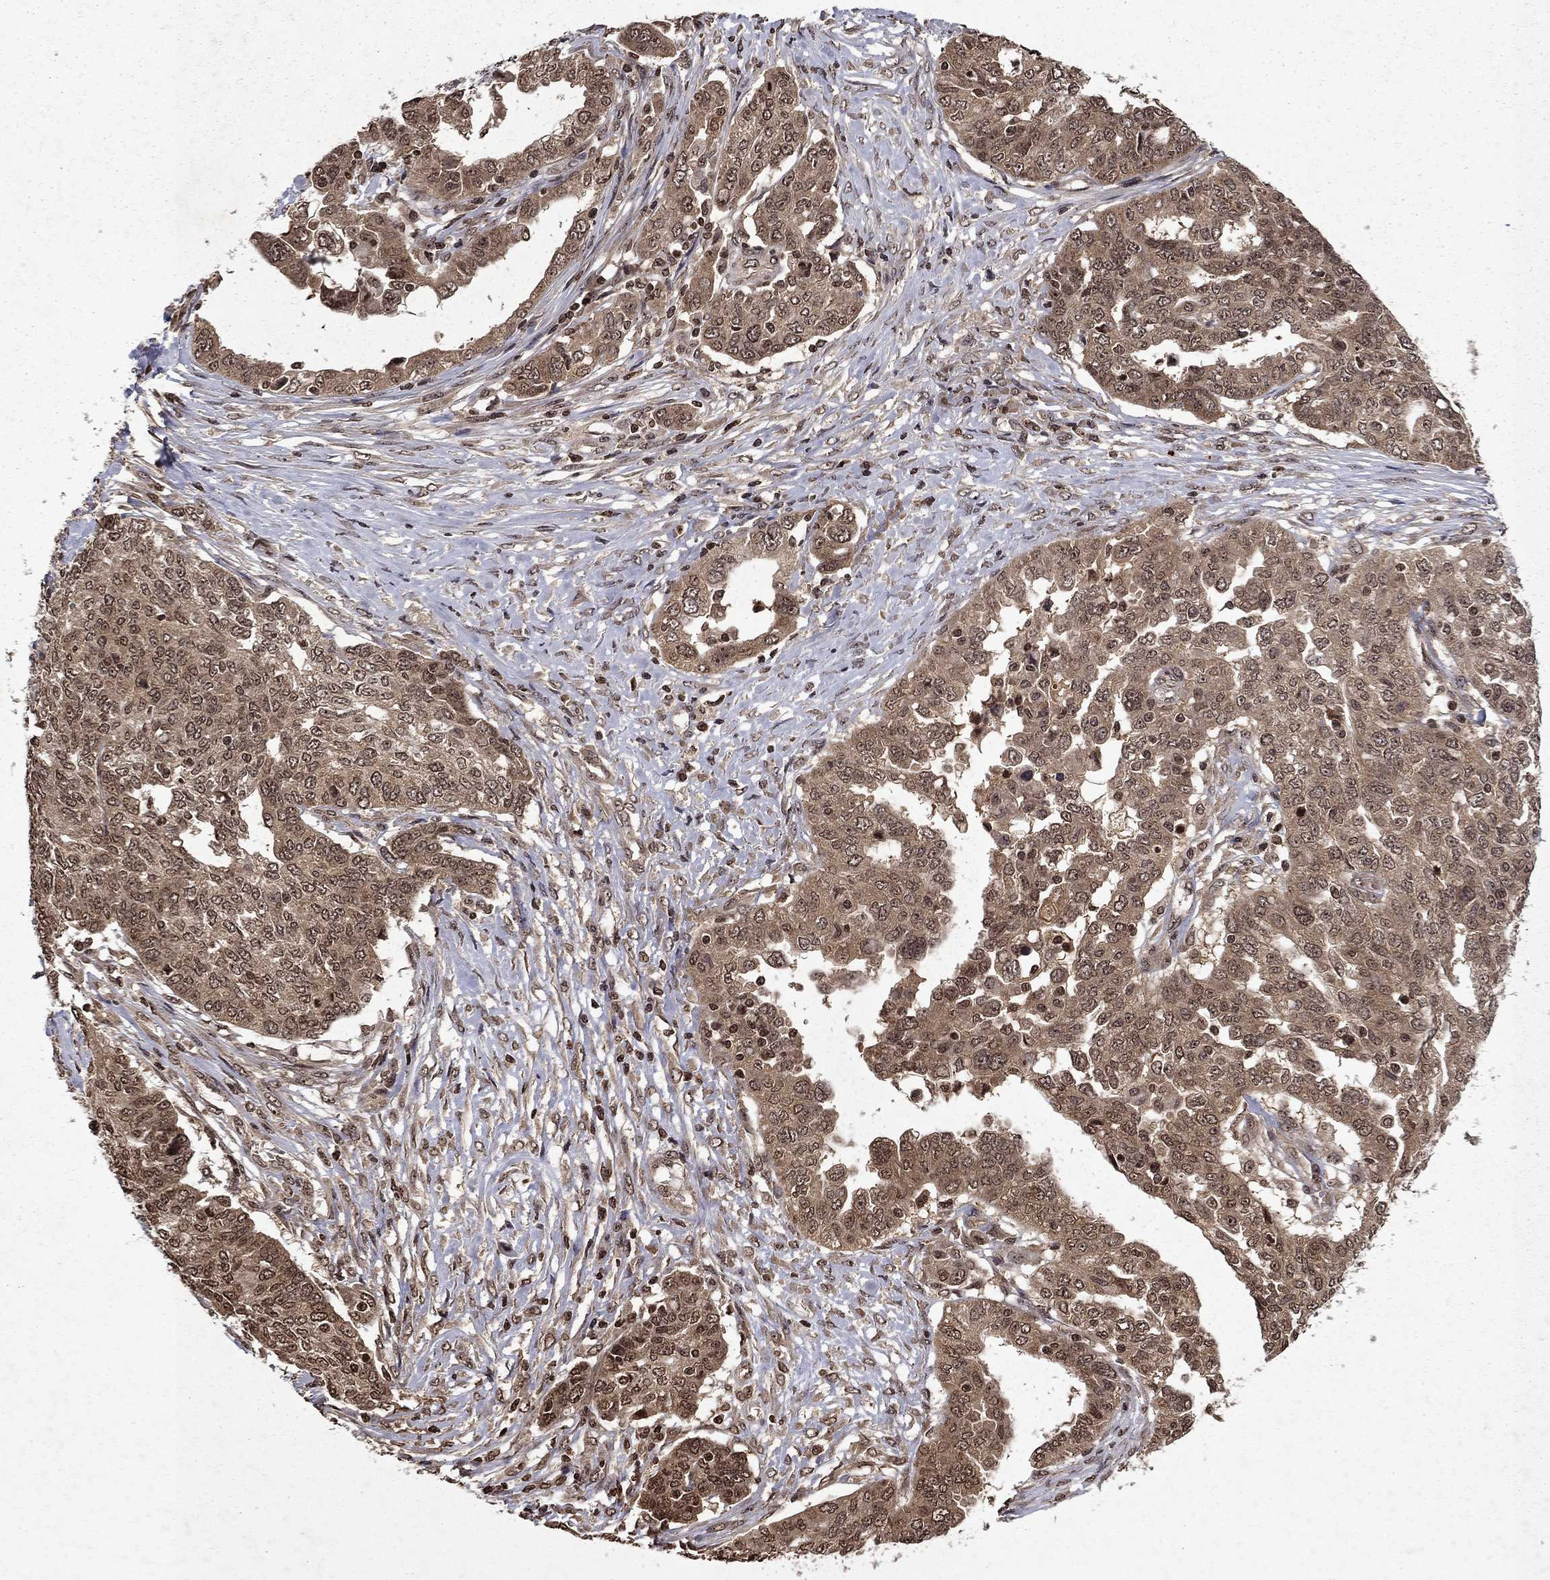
{"staining": {"intensity": "moderate", "quantity": ">75%", "location": "cytoplasmic/membranous"}, "tissue": "ovarian cancer", "cell_type": "Tumor cells", "image_type": "cancer", "snomed": [{"axis": "morphology", "description": "Cystadenocarcinoma, serous, NOS"}, {"axis": "topography", "description": "Ovary"}], "caption": "Ovarian cancer stained for a protein shows moderate cytoplasmic/membranous positivity in tumor cells.", "gene": "PIN4", "patient": {"sex": "female", "age": 67}}